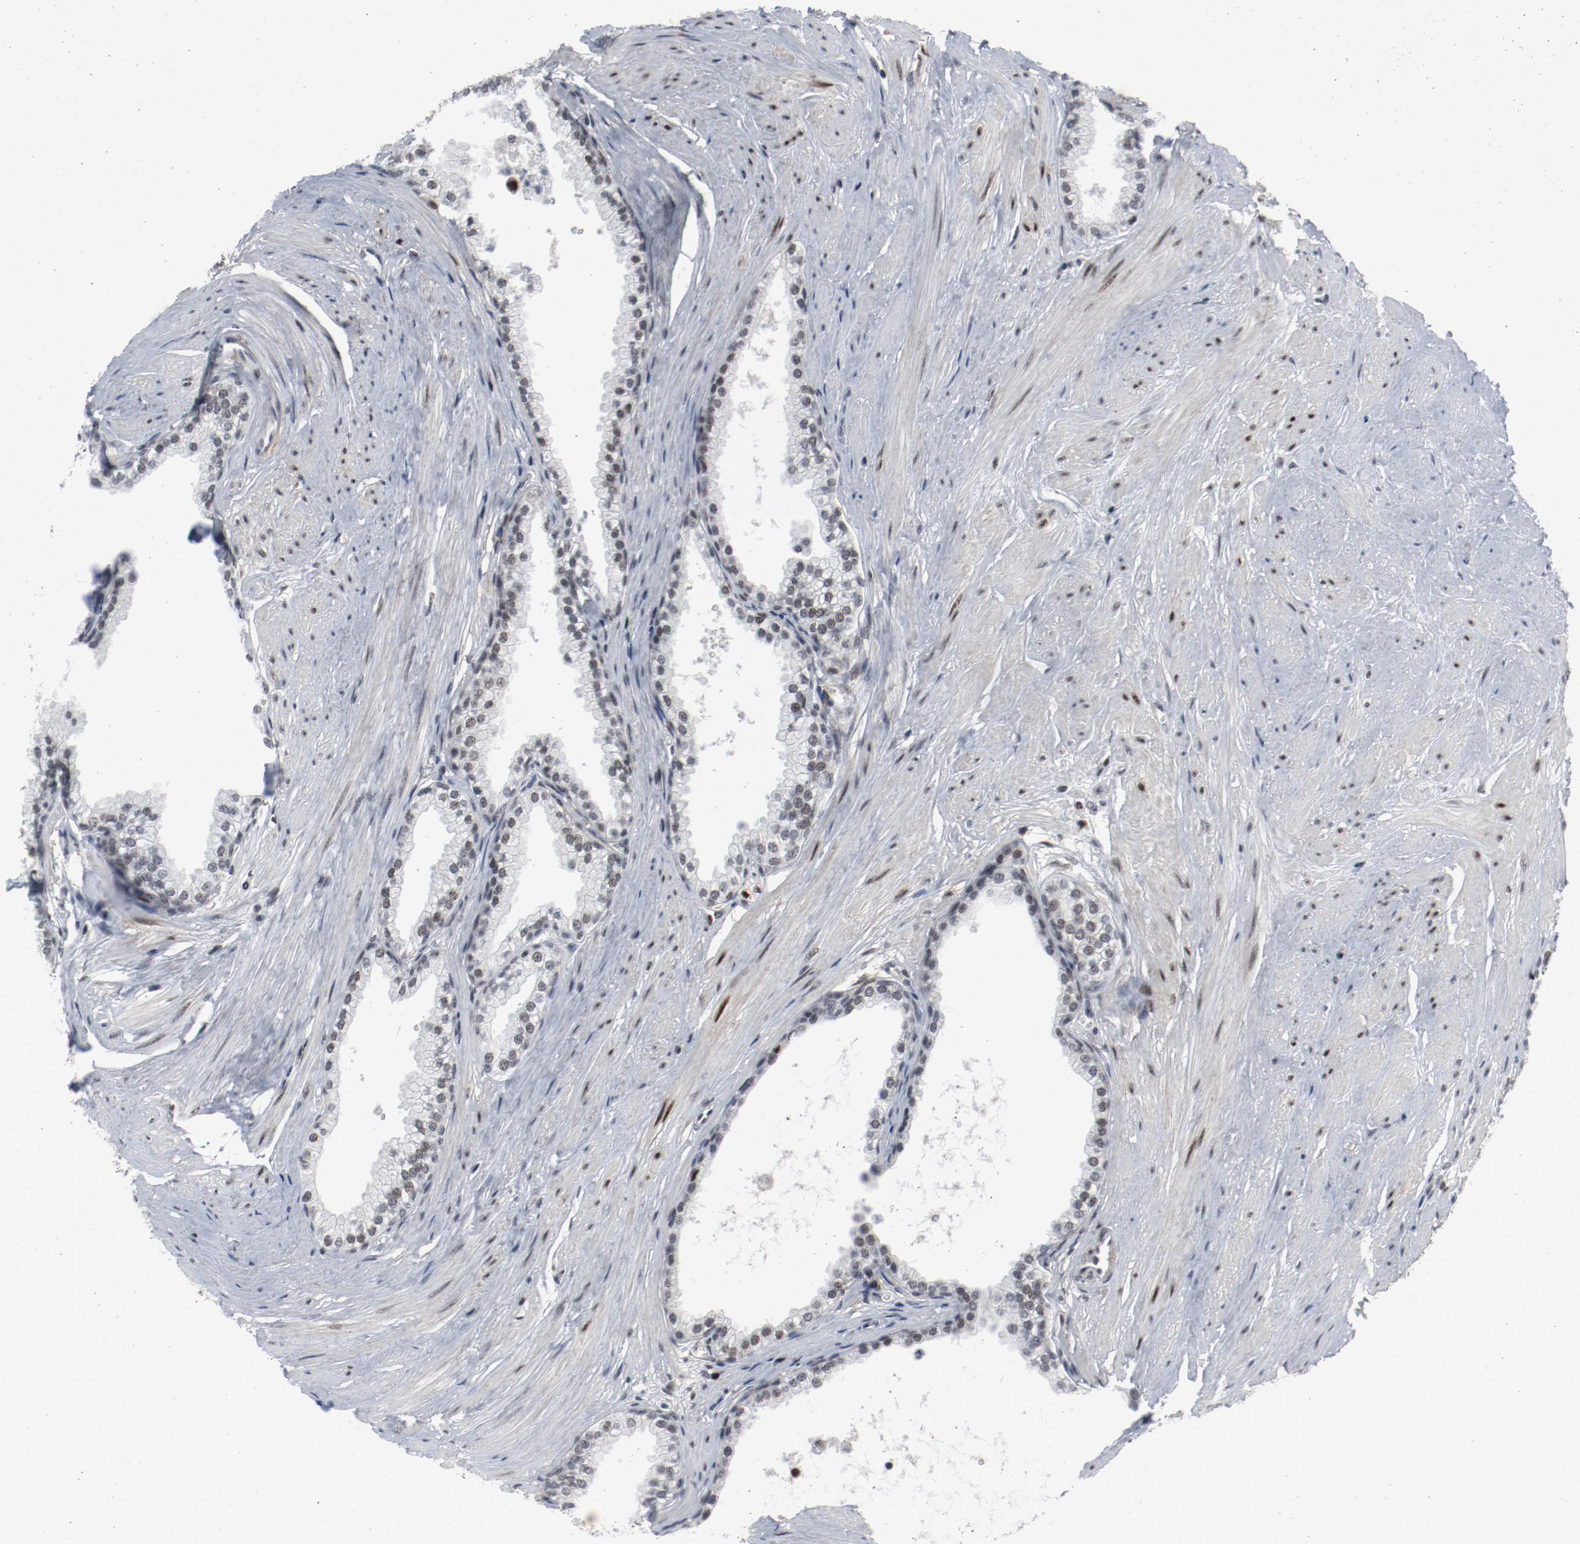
{"staining": {"intensity": "moderate", "quantity": ">75%", "location": "nuclear"}, "tissue": "prostate", "cell_type": "Glandular cells", "image_type": "normal", "snomed": [{"axis": "morphology", "description": "Normal tissue, NOS"}, {"axis": "topography", "description": "Prostate"}], "caption": "Prostate stained for a protein exhibits moderate nuclear positivity in glandular cells. Using DAB (3,3'-diaminobenzidine) (brown) and hematoxylin (blue) stains, captured at high magnification using brightfield microscopy.", "gene": "JMJD6", "patient": {"sex": "male", "age": 64}}